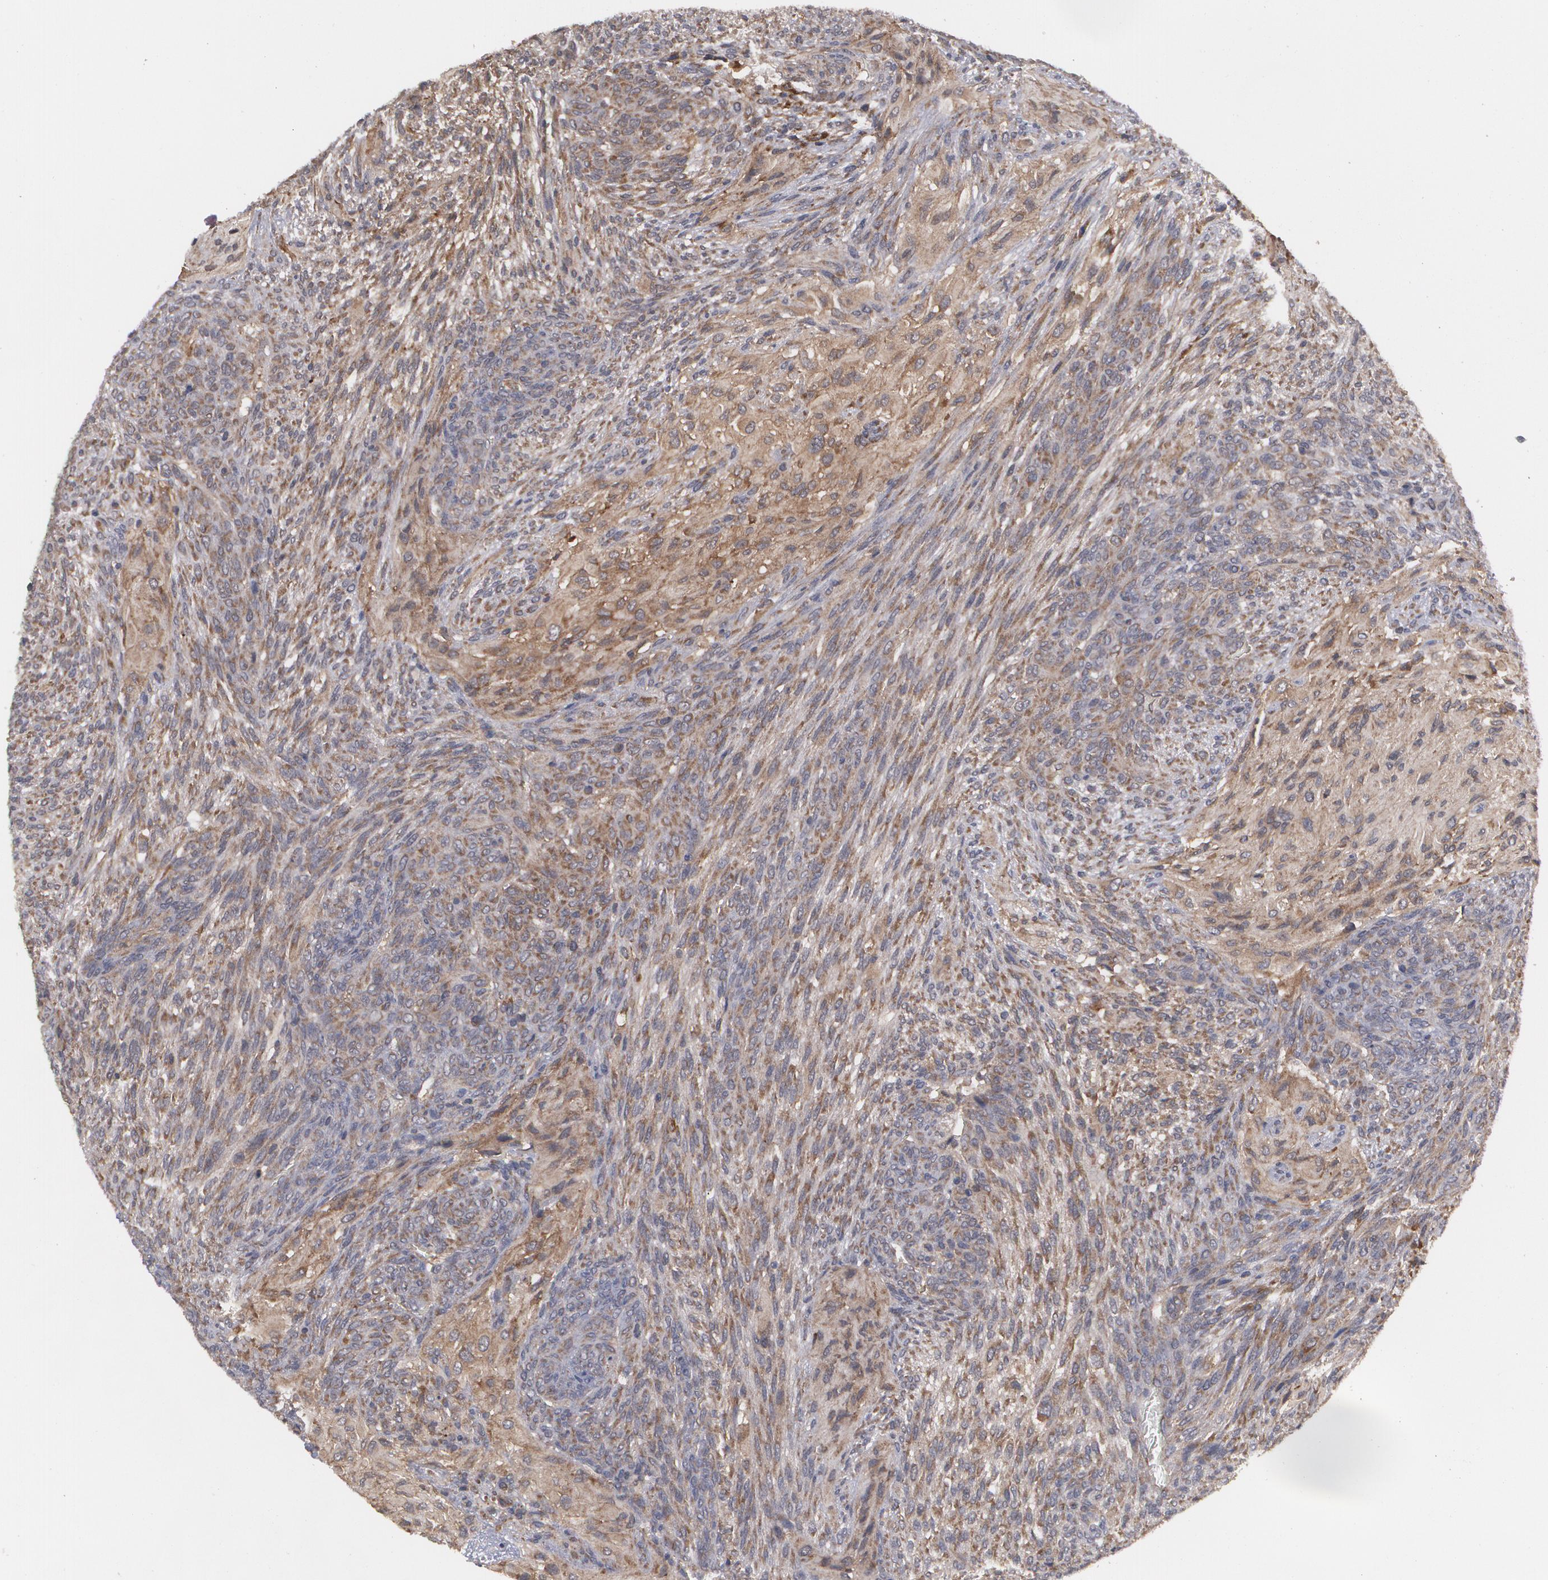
{"staining": {"intensity": "moderate", "quantity": ">75%", "location": "cytoplasmic/membranous"}, "tissue": "glioma", "cell_type": "Tumor cells", "image_type": "cancer", "snomed": [{"axis": "morphology", "description": "Glioma, malignant, High grade"}, {"axis": "topography", "description": "Cerebral cortex"}], "caption": "Moderate cytoplasmic/membranous staining for a protein is seen in about >75% of tumor cells of glioma using immunohistochemistry.", "gene": "BMP6", "patient": {"sex": "female", "age": 55}}